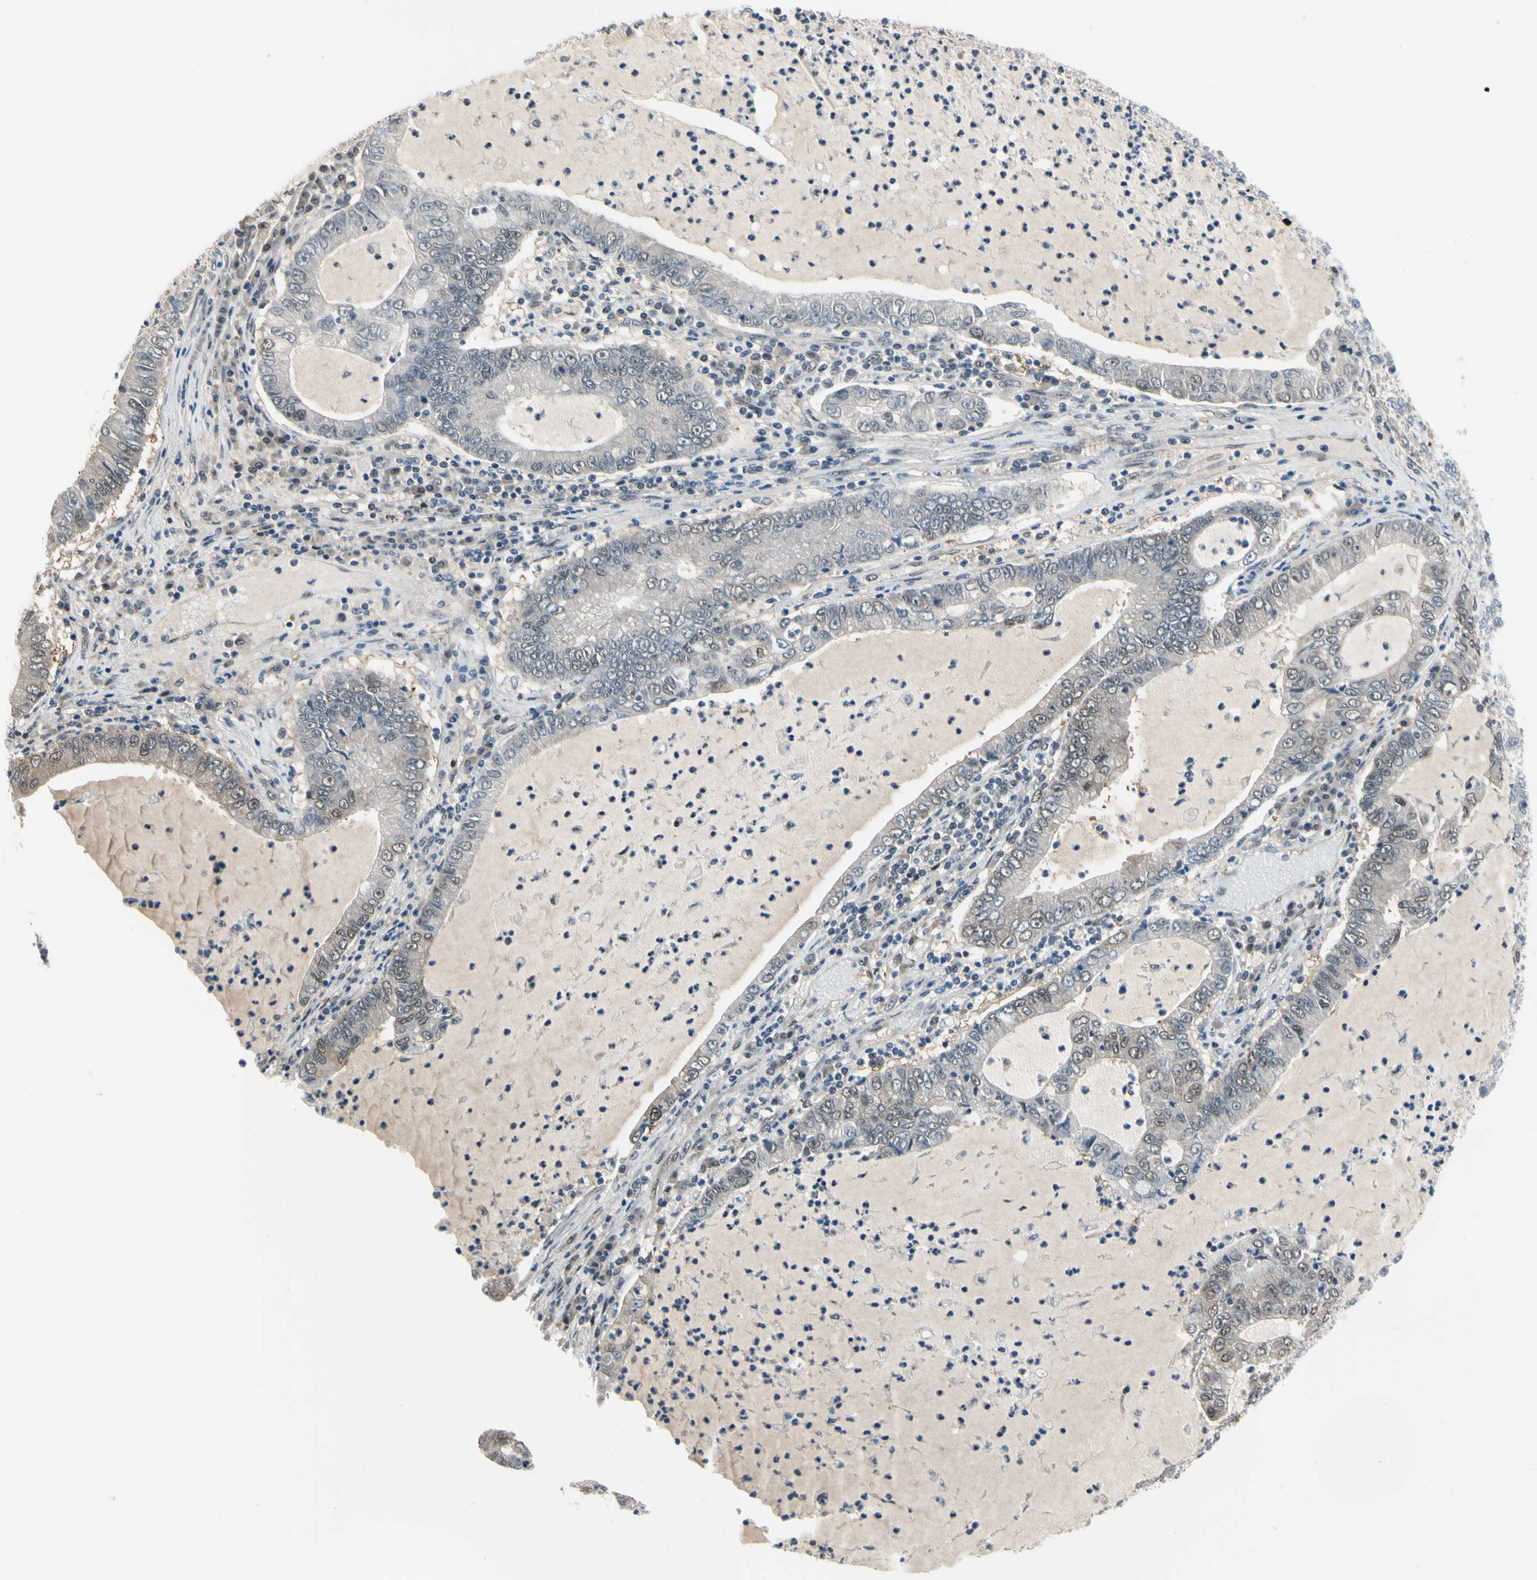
{"staining": {"intensity": "weak", "quantity": "<25%", "location": "nuclear"}, "tissue": "lung cancer", "cell_type": "Tumor cells", "image_type": "cancer", "snomed": [{"axis": "morphology", "description": "Adenocarcinoma, NOS"}, {"axis": "topography", "description": "Lung"}], "caption": "Human adenocarcinoma (lung) stained for a protein using immunohistochemistry displays no positivity in tumor cells.", "gene": "HSPA4", "patient": {"sex": "female", "age": 51}}